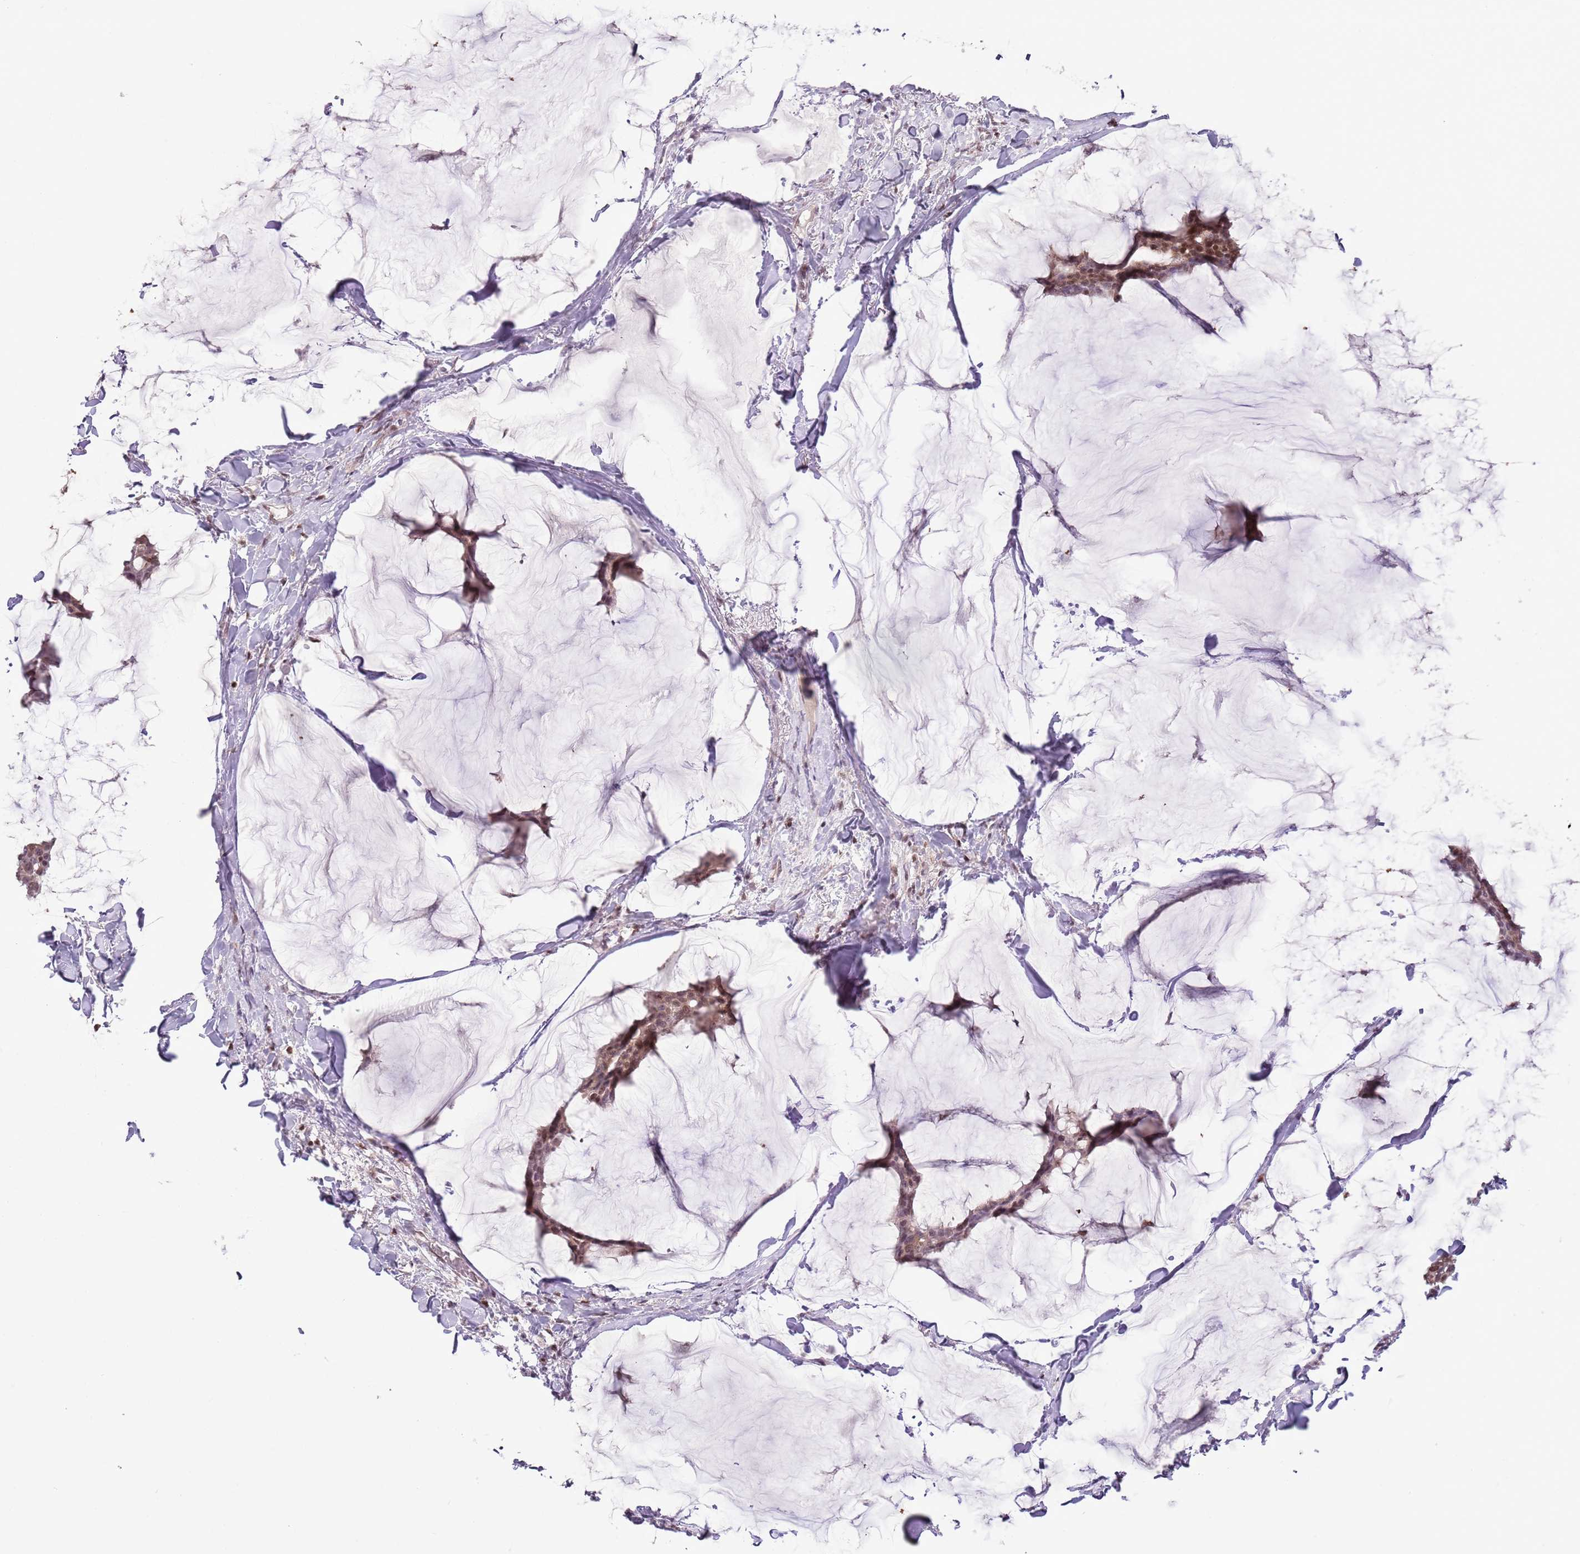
{"staining": {"intensity": "moderate", "quantity": ">75%", "location": "cytoplasmic/membranous,nuclear"}, "tissue": "breast cancer", "cell_type": "Tumor cells", "image_type": "cancer", "snomed": [{"axis": "morphology", "description": "Duct carcinoma"}, {"axis": "topography", "description": "Breast"}], "caption": "Tumor cells show medium levels of moderate cytoplasmic/membranous and nuclear staining in about >75% of cells in human breast cancer (infiltrating ductal carcinoma).", "gene": "SELENOH", "patient": {"sex": "female", "age": 93}}